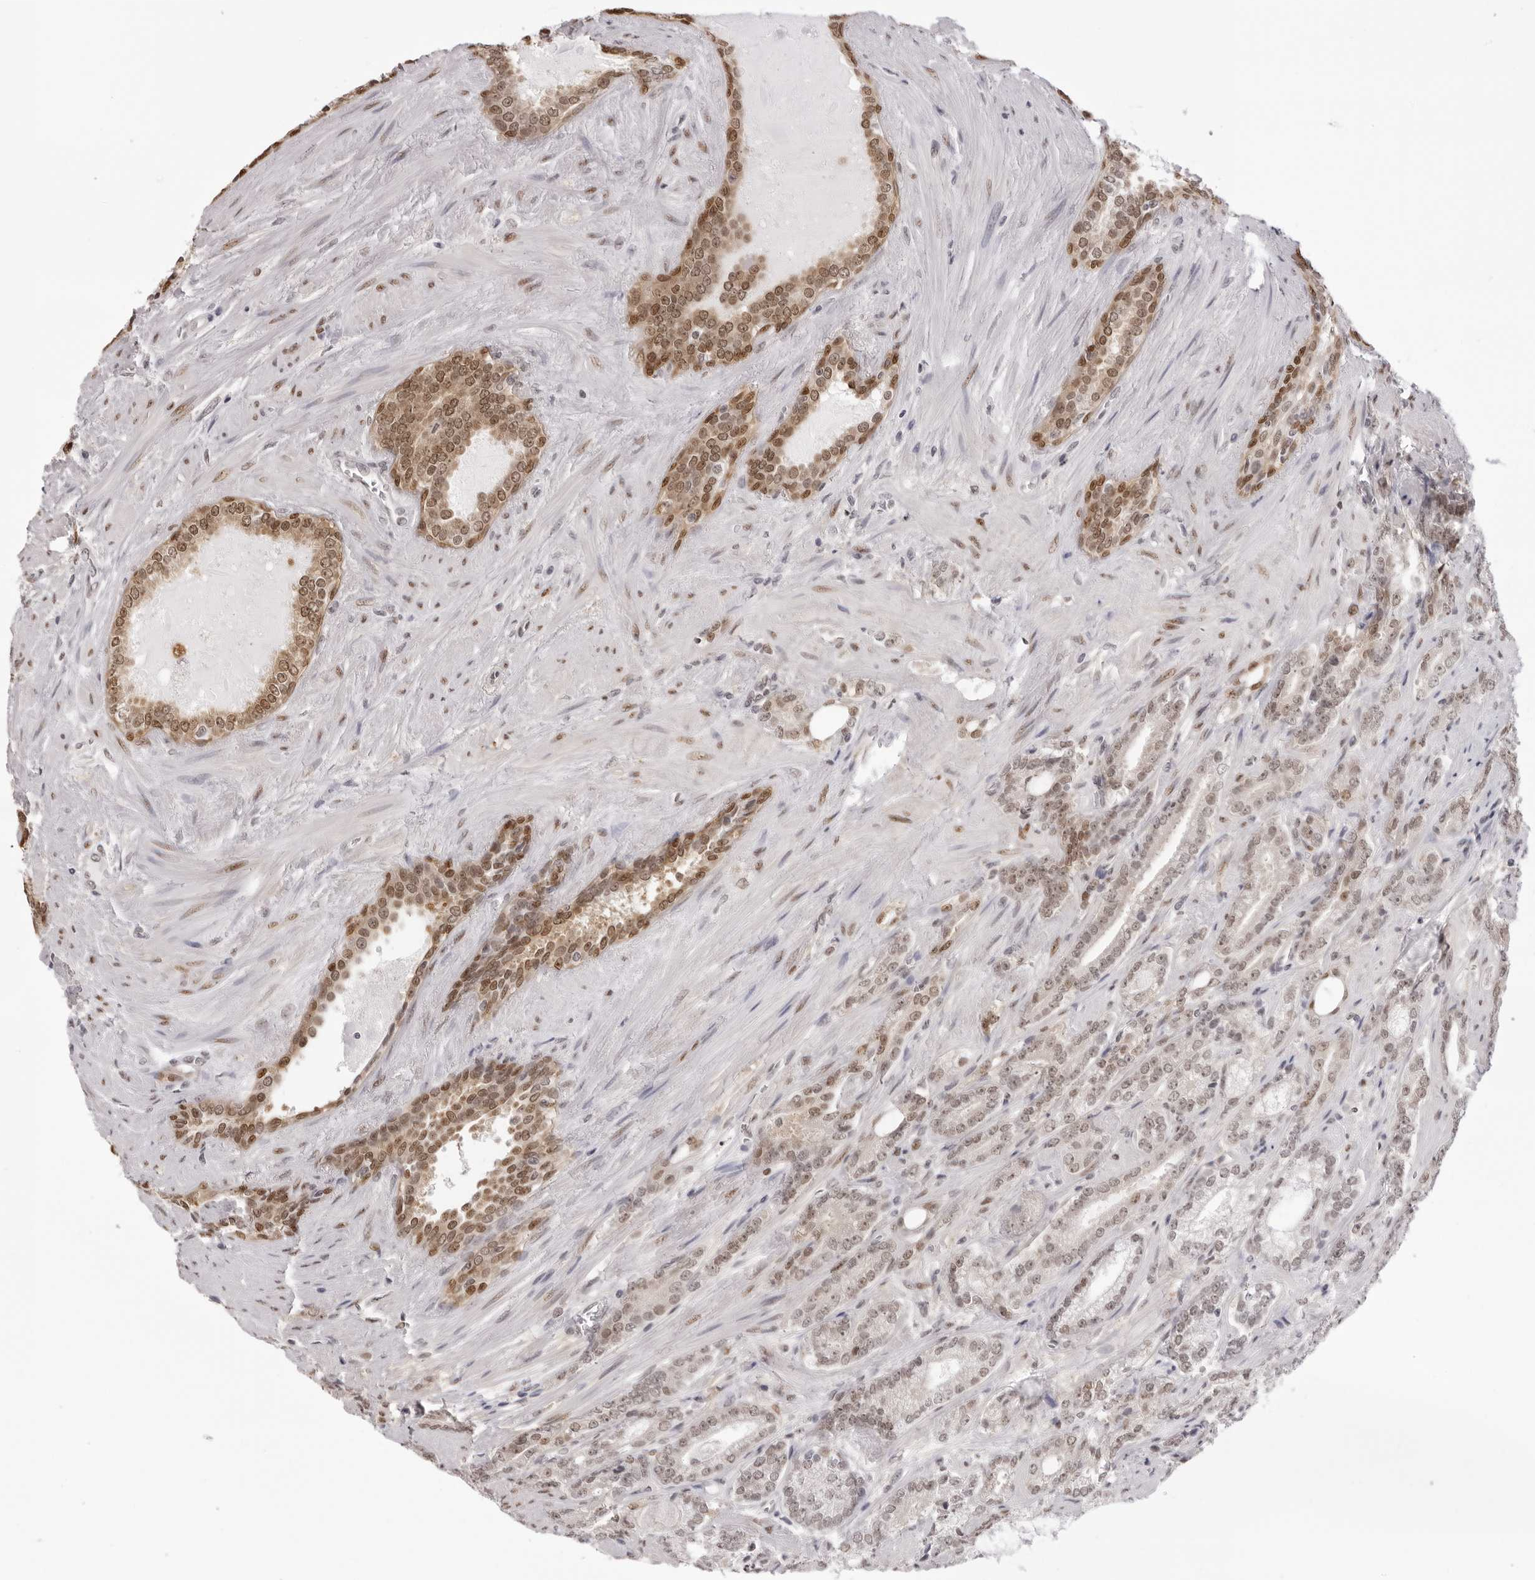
{"staining": {"intensity": "weak", "quantity": ">75%", "location": "nuclear"}, "tissue": "prostate cancer", "cell_type": "Tumor cells", "image_type": "cancer", "snomed": [{"axis": "morphology", "description": "Adenocarcinoma, High grade"}, {"axis": "topography", "description": "Prostate"}], "caption": "A brown stain shows weak nuclear positivity of a protein in prostate cancer (adenocarcinoma (high-grade)) tumor cells.", "gene": "HSPA4", "patient": {"sex": "male", "age": 73}}